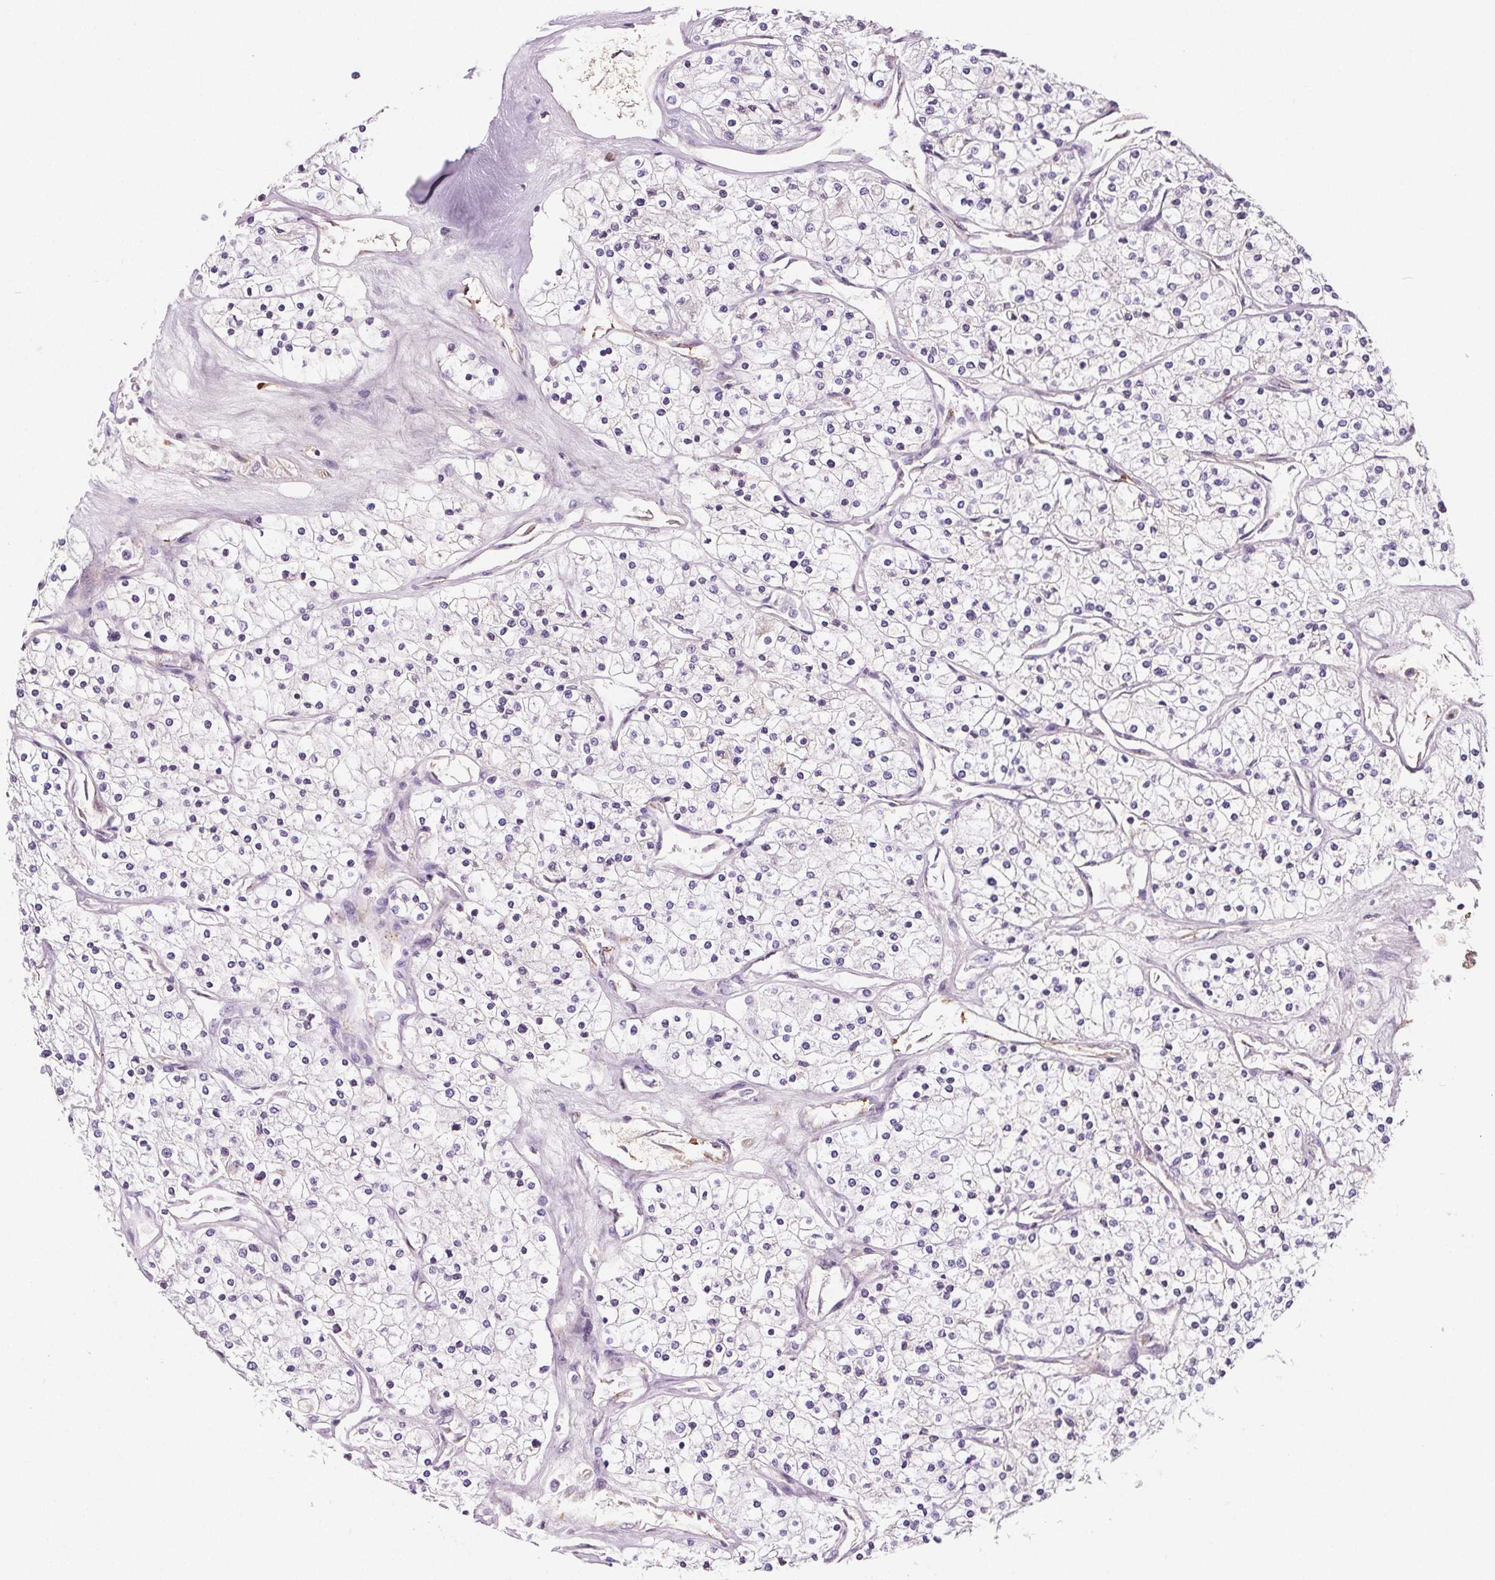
{"staining": {"intensity": "negative", "quantity": "none", "location": "none"}, "tissue": "renal cancer", "cell_type": "Tumor cells", "image_type": "cancer", "snomed": [{"axis": "morphology", "description": "Adenocarcinoma, NOS"}, {"axis": "topography", "description": "Kidney"}], "caption": "The micrograph reveals no staining of tumor cells in renal adenocarcinoma.", "gene": "CD5L", "patient": {"sex": "male", "age": 80}}